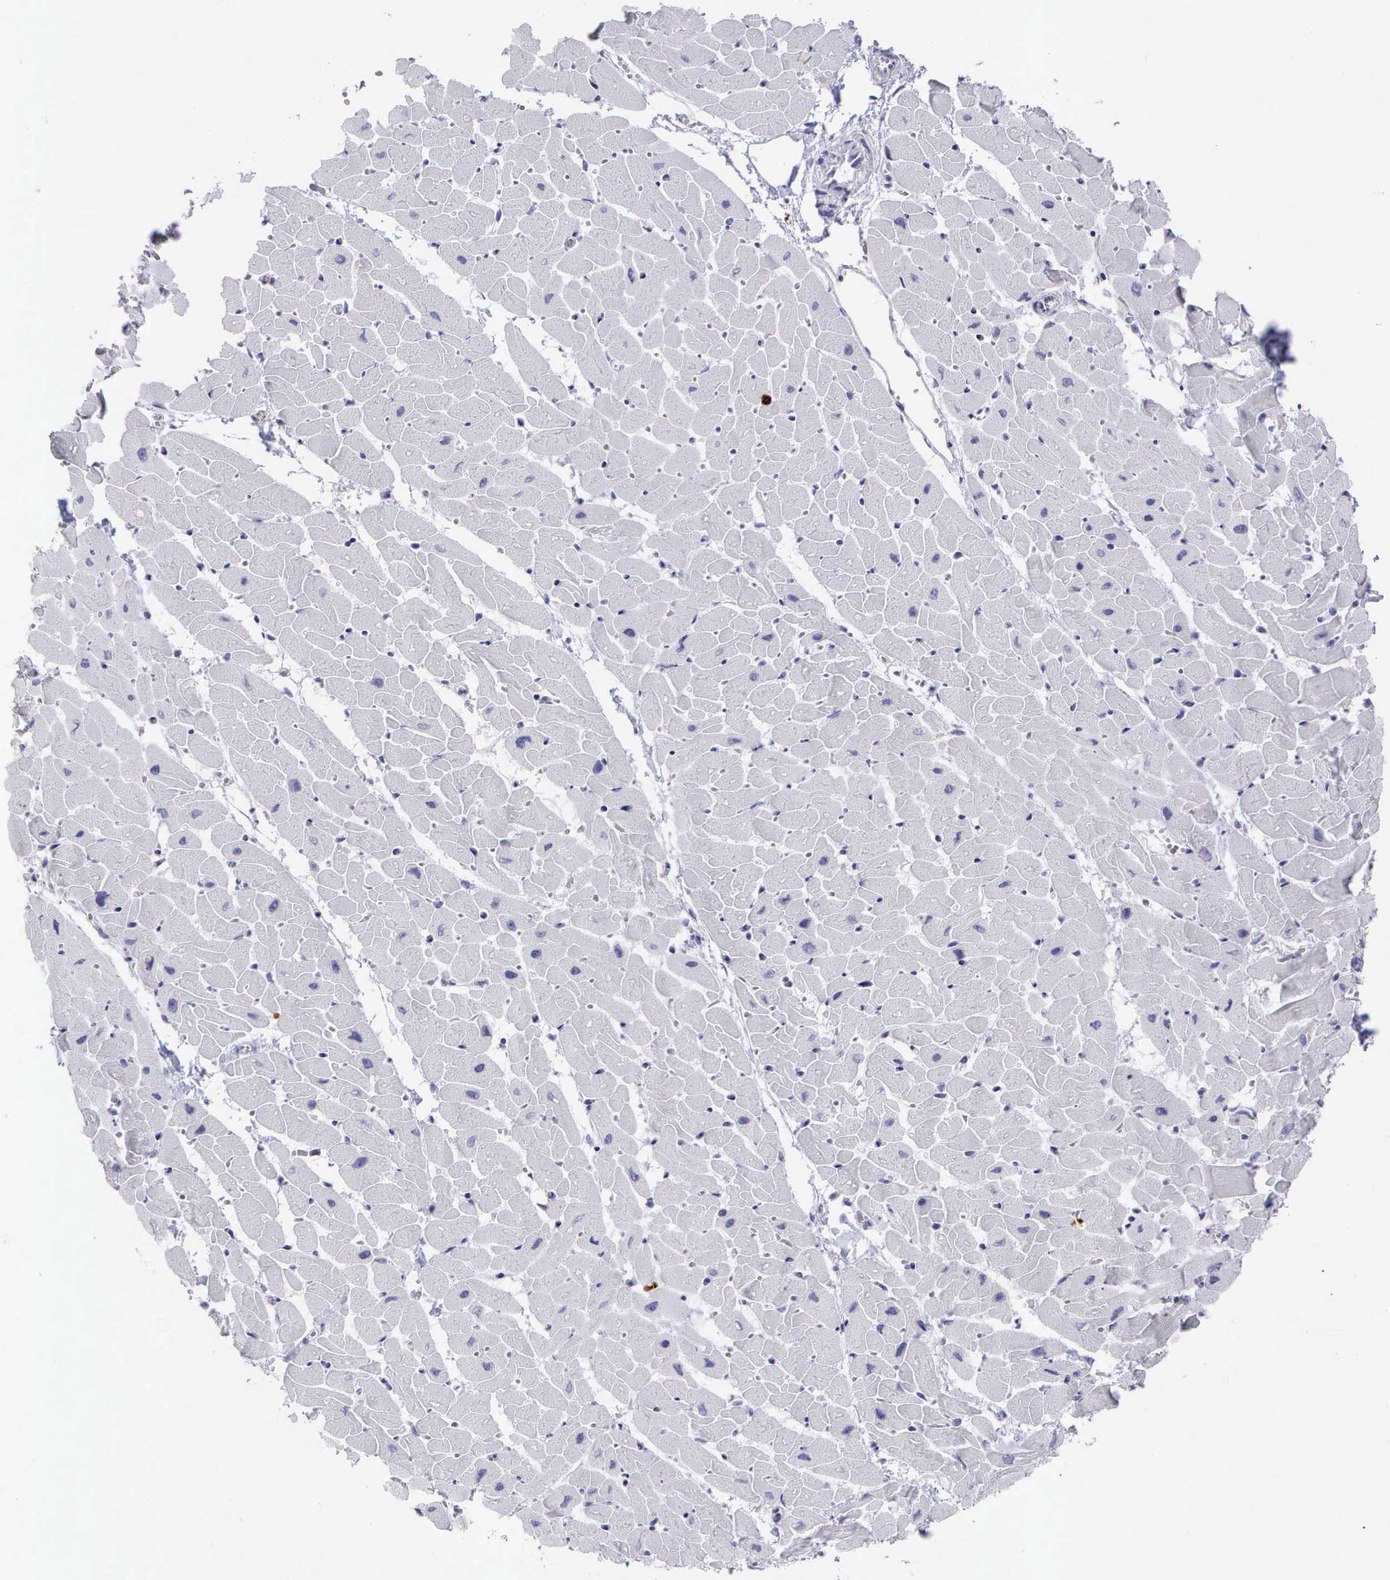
{"staining": {"intensity": "negative", "quantity": "none", "location": "none"}, "tissue": "heart muscle", "cell_type": "Cardiomyocytes", "image_type": "normal", "snomed": [{"axis": "morphology", "description": "Normal tissue, NOS"}, {"axis": "topography", "description": "Heart"}], "caption": "Immunohistochemistry (IHC) histopathology image of benign heart muscle stained for a protein (brown), which displays no expression in cardiomyocytes.", "gene": "CD8A", "patient": {"sex": "female", "age": 19}}